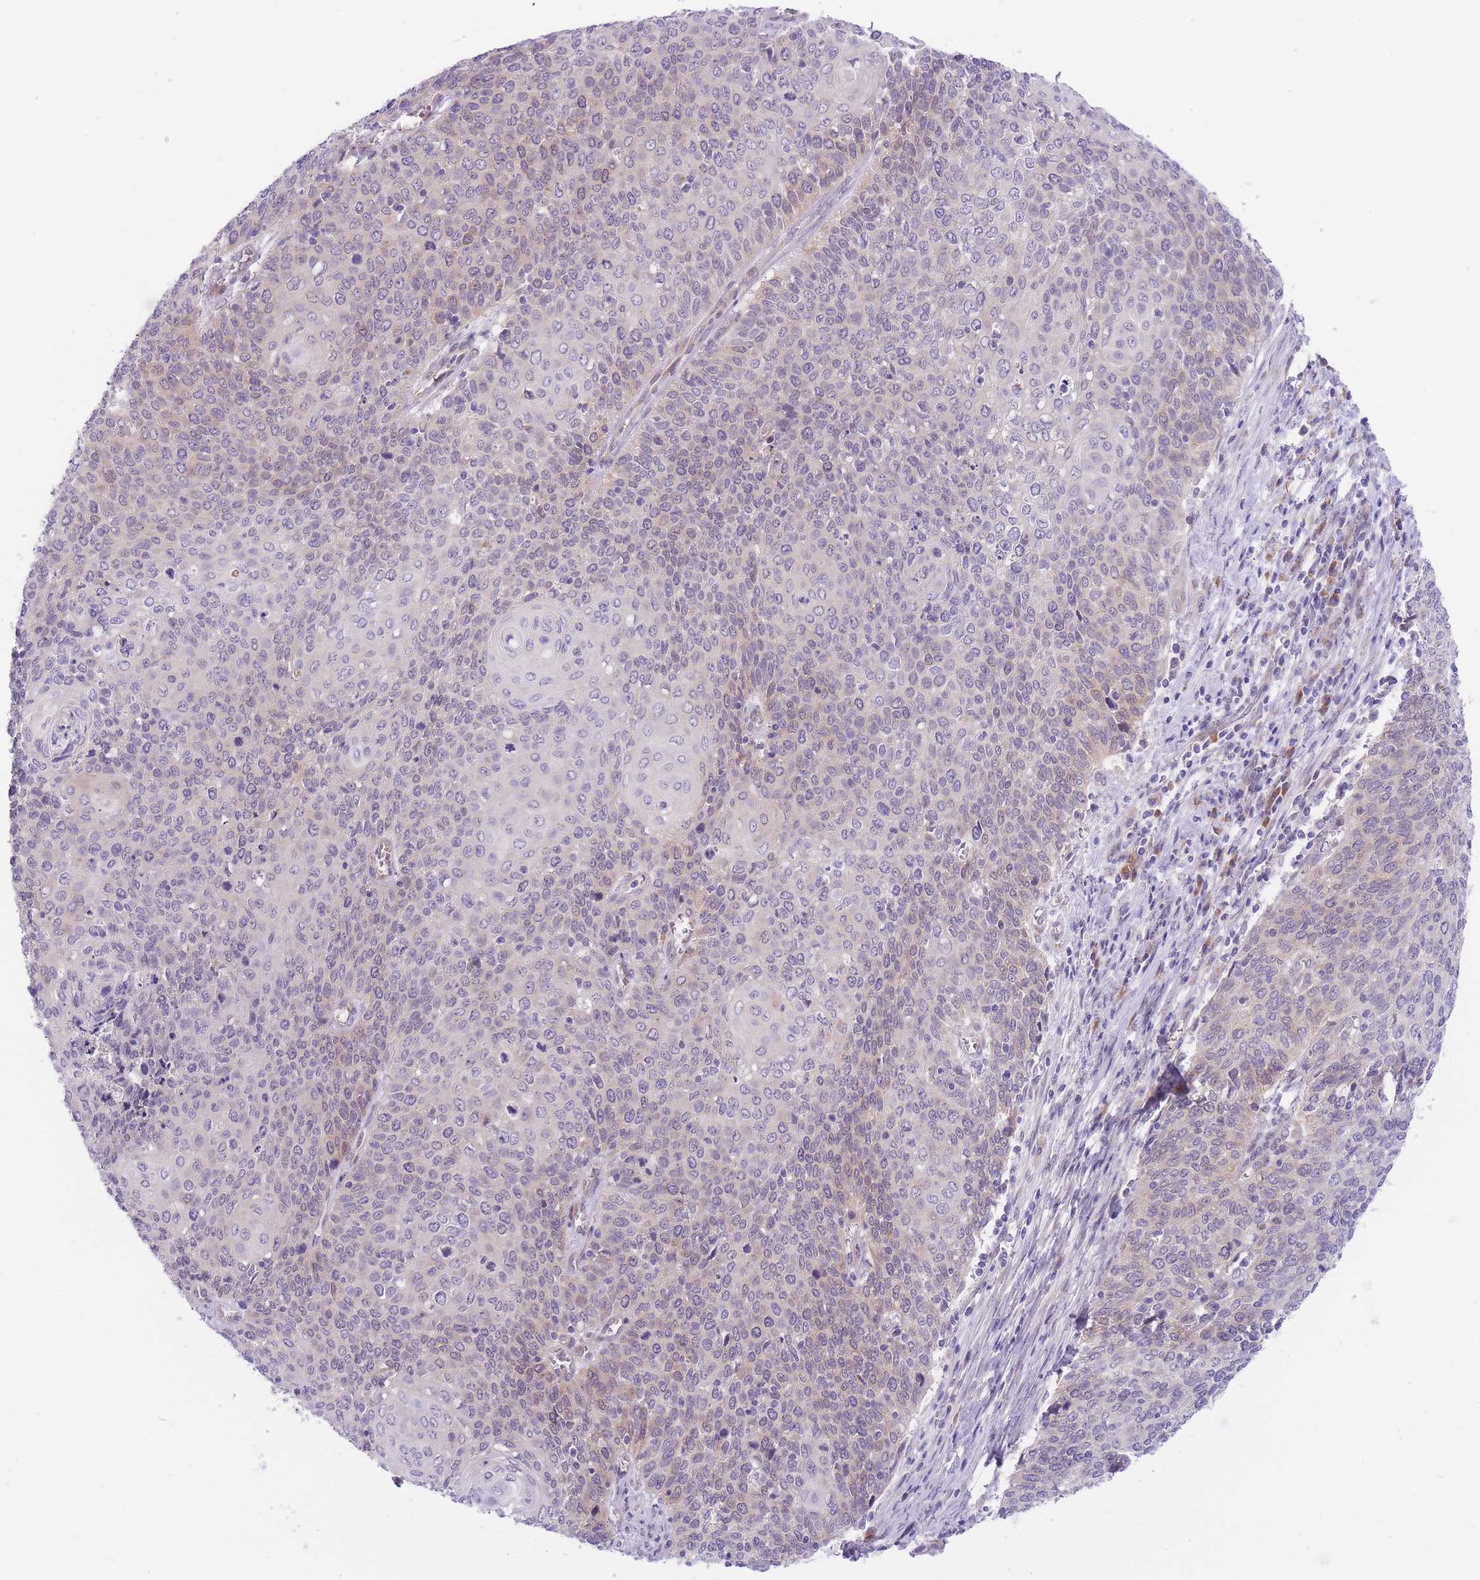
{"staining": {"intensity": "weak", "quantity": "<25%", "location": "cytoplasmic/membranous"}, "tissue": "cervical cancer", "cell_type": "Tumor cells", "image_type": "cancer", "snomed": [{"axis": "morphology", "description": "Squamous cell carcinoma, NOS"}, {"axis": "topography", "description": "Cervix"}], "caption": "High power microscopy photomicrograph of an immunohistochemistry histopathology image of squamous cell carcinoma (cervical), revealing no significant expression in tumor cells.", "gene": "WWOX", "patient": {"sex": "female", "age": 39}}